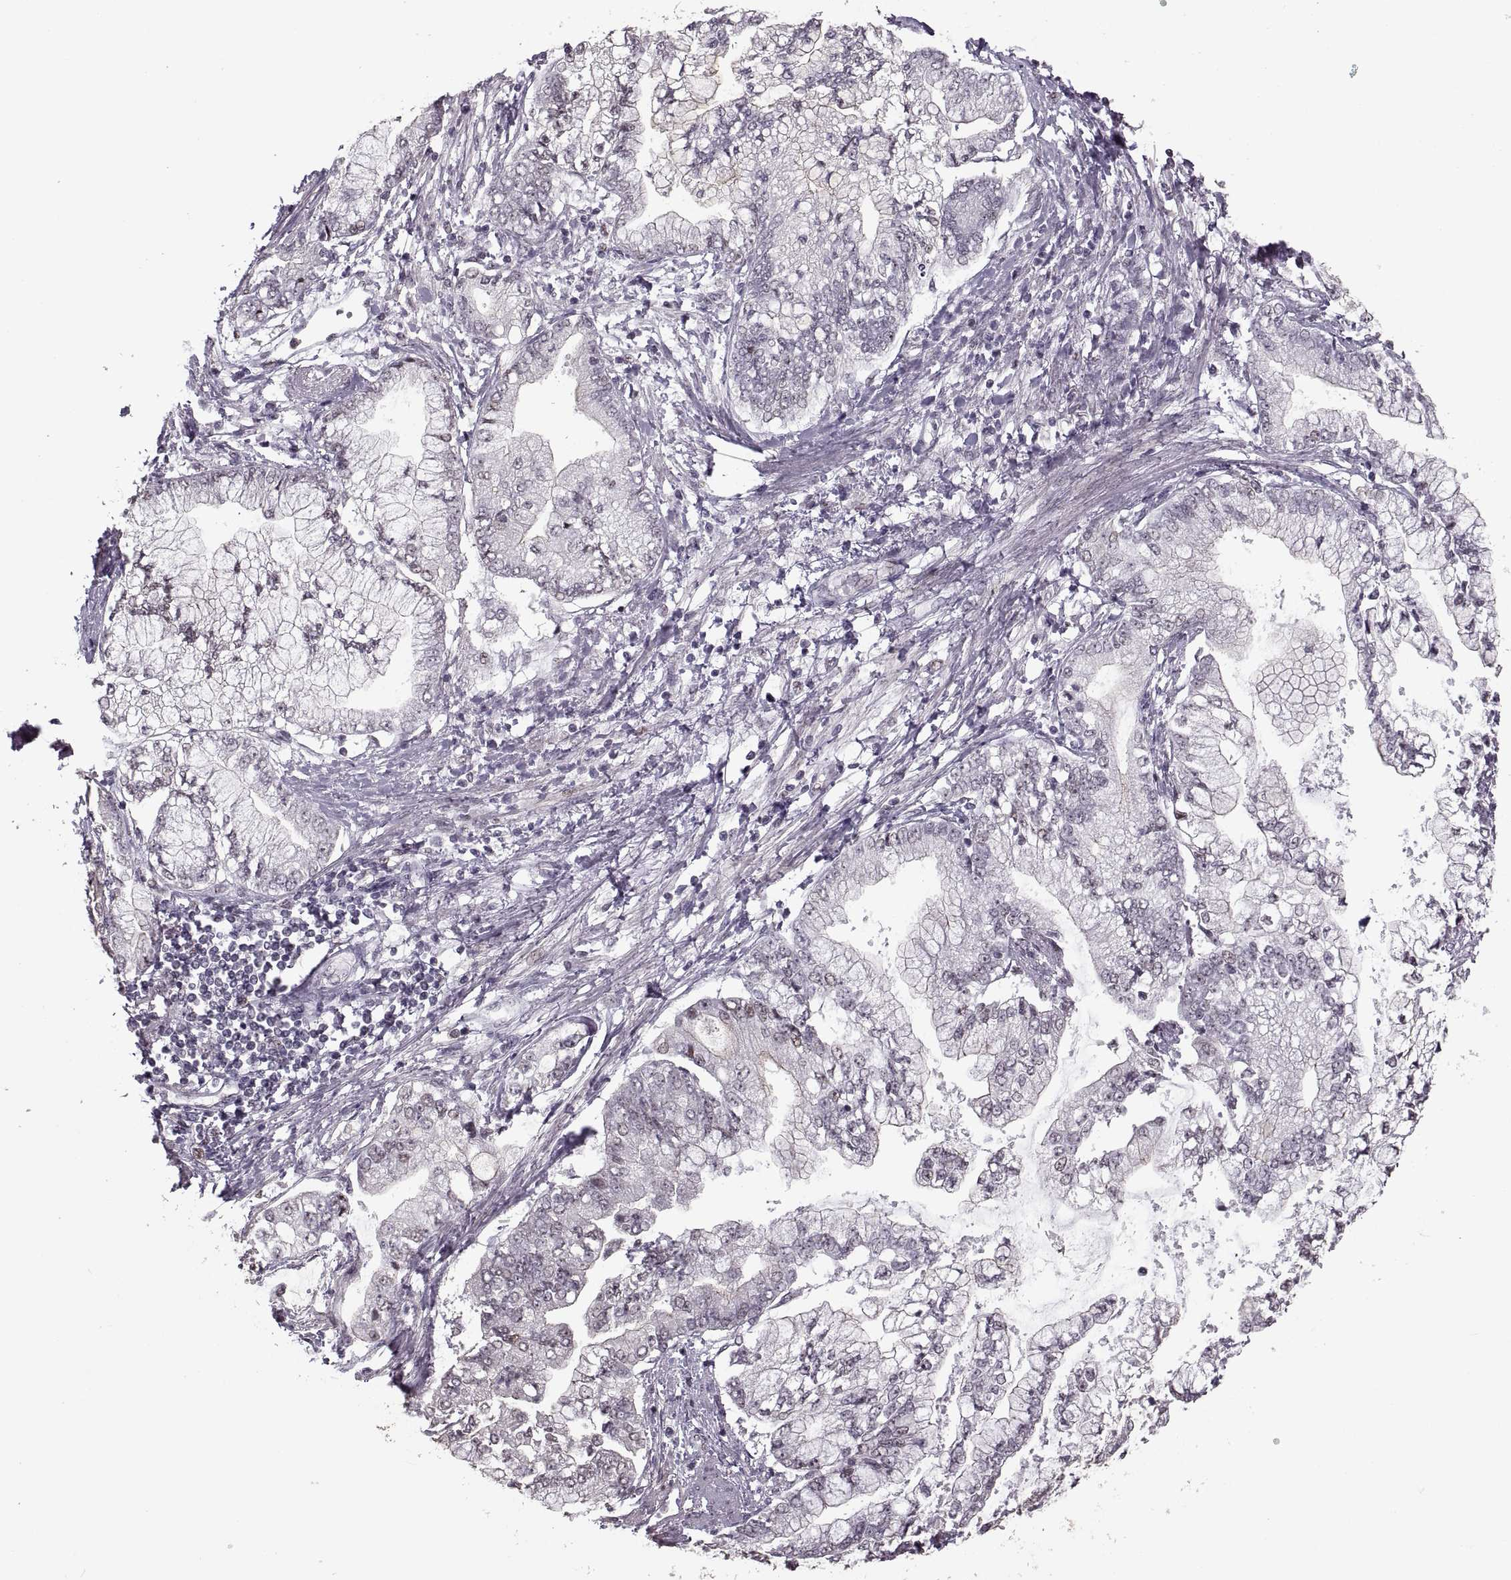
{"staining": {"intensity": "negative", "quantity": "none", "location": "none"}, "tissue": "stomach cancer", "cell_type": "Tumor cells", "image_type": "cancer", "snomed": [{"axis": "morphology", "description": "Adenocarcinoma, NOS"}, {"axis": "topography", "description": "Stomach, upper"}], "caption": "This is a histopathology image of IHC staining of stomach cancer, which shows no staining in tumor cells.", "gene": "PALS1", "patient": {"sex": "female", "age": 74}}